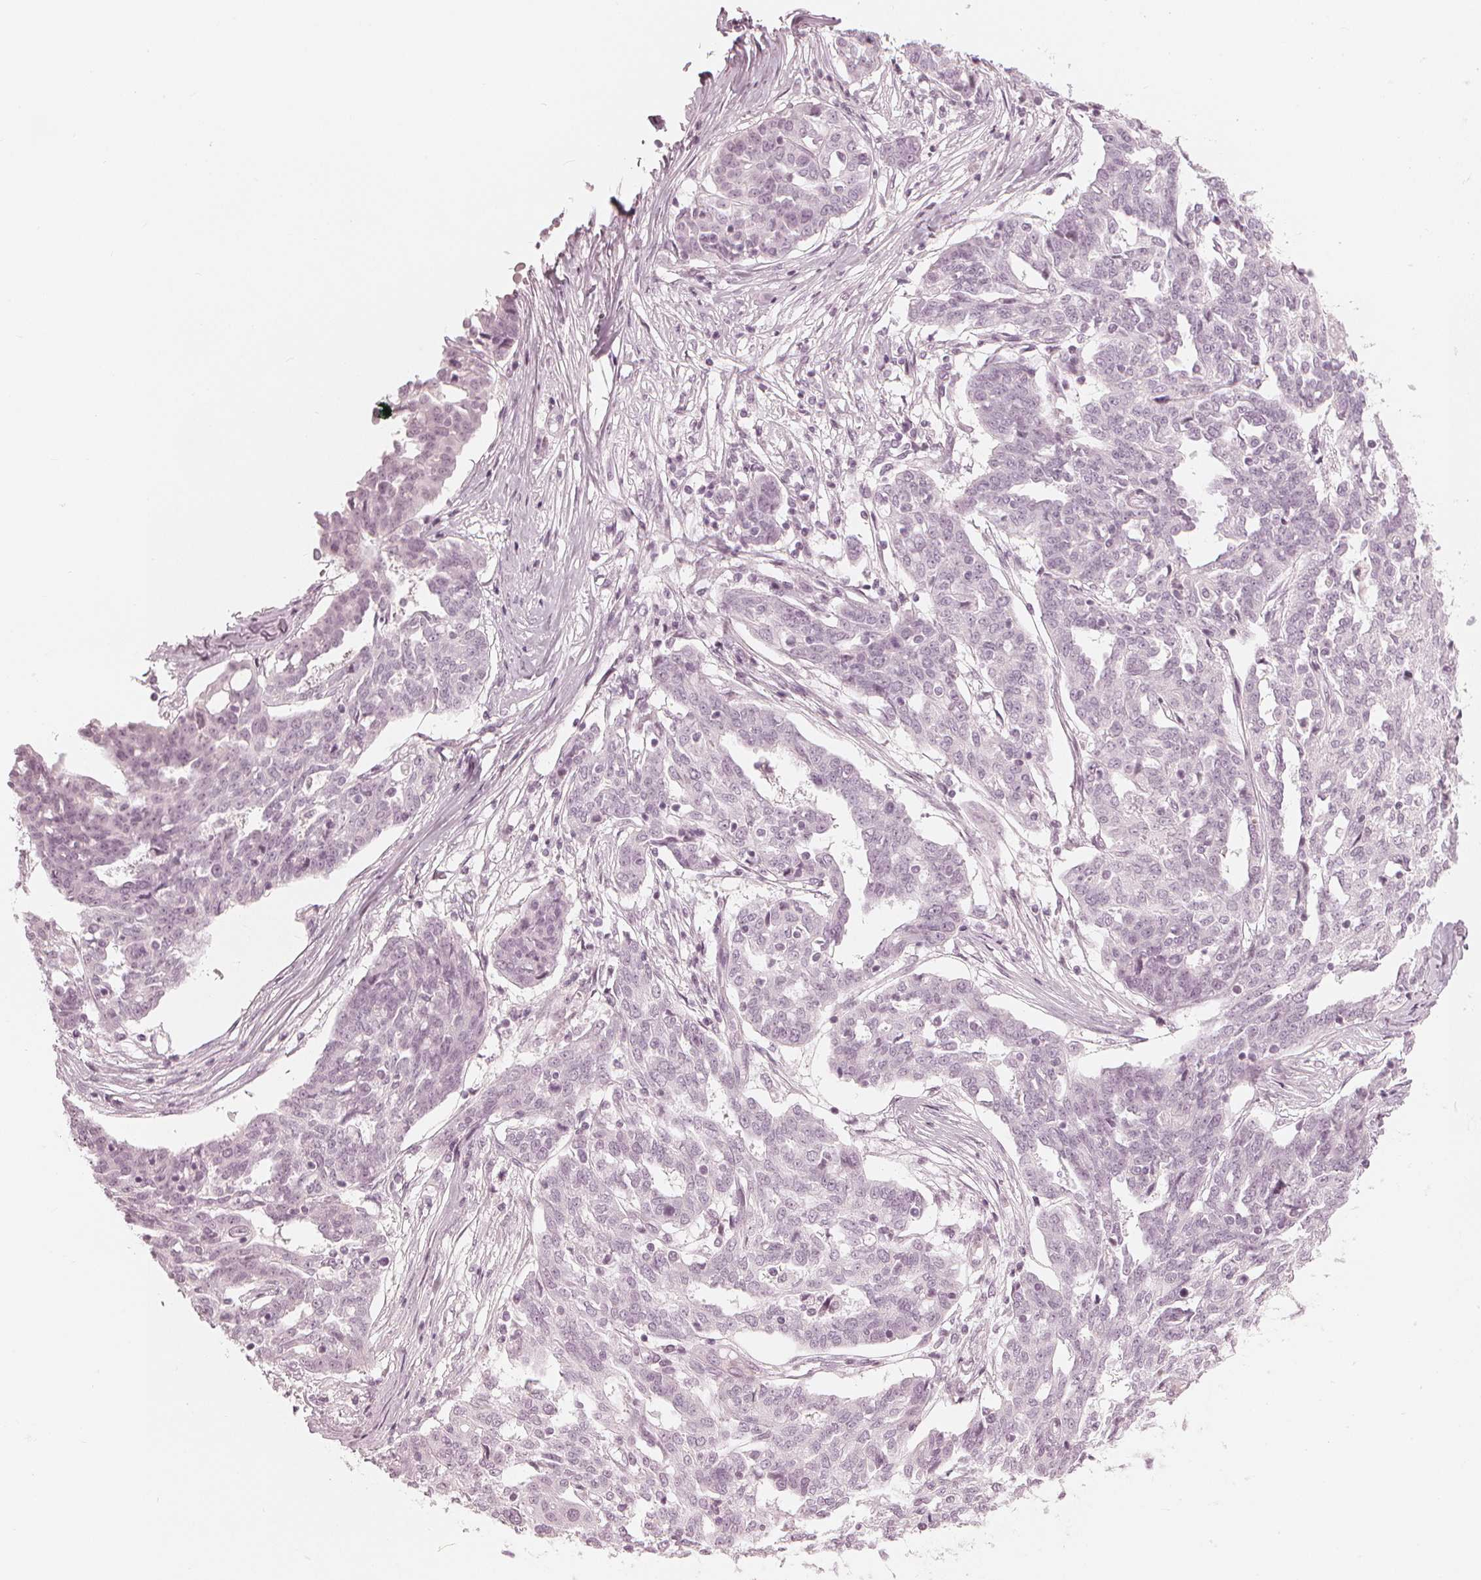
{"staining": {"intensity": "negative", "quantity": "none", "location": "none"}, "tissue": "ovarian cancer", "cell_type": "Tumor cells", "image_type": "cancer", "snomed": [{"axis": "morphology", "description": "Cystadenocarcinoma, serous, NOS"}, {"axis": "topography", "description": "Ovary"}], "caption": "The photomicrograph exhibits no staining of tumor cells in serous cystadenocarcinoma (ovarian). (DAB (3,3'-diaminobenzidine) immunohistochemistry visualized using brightfield microscopy, high magnification).", "gene": "PAEP", "patient": {"sex": "female", "age": 67}}